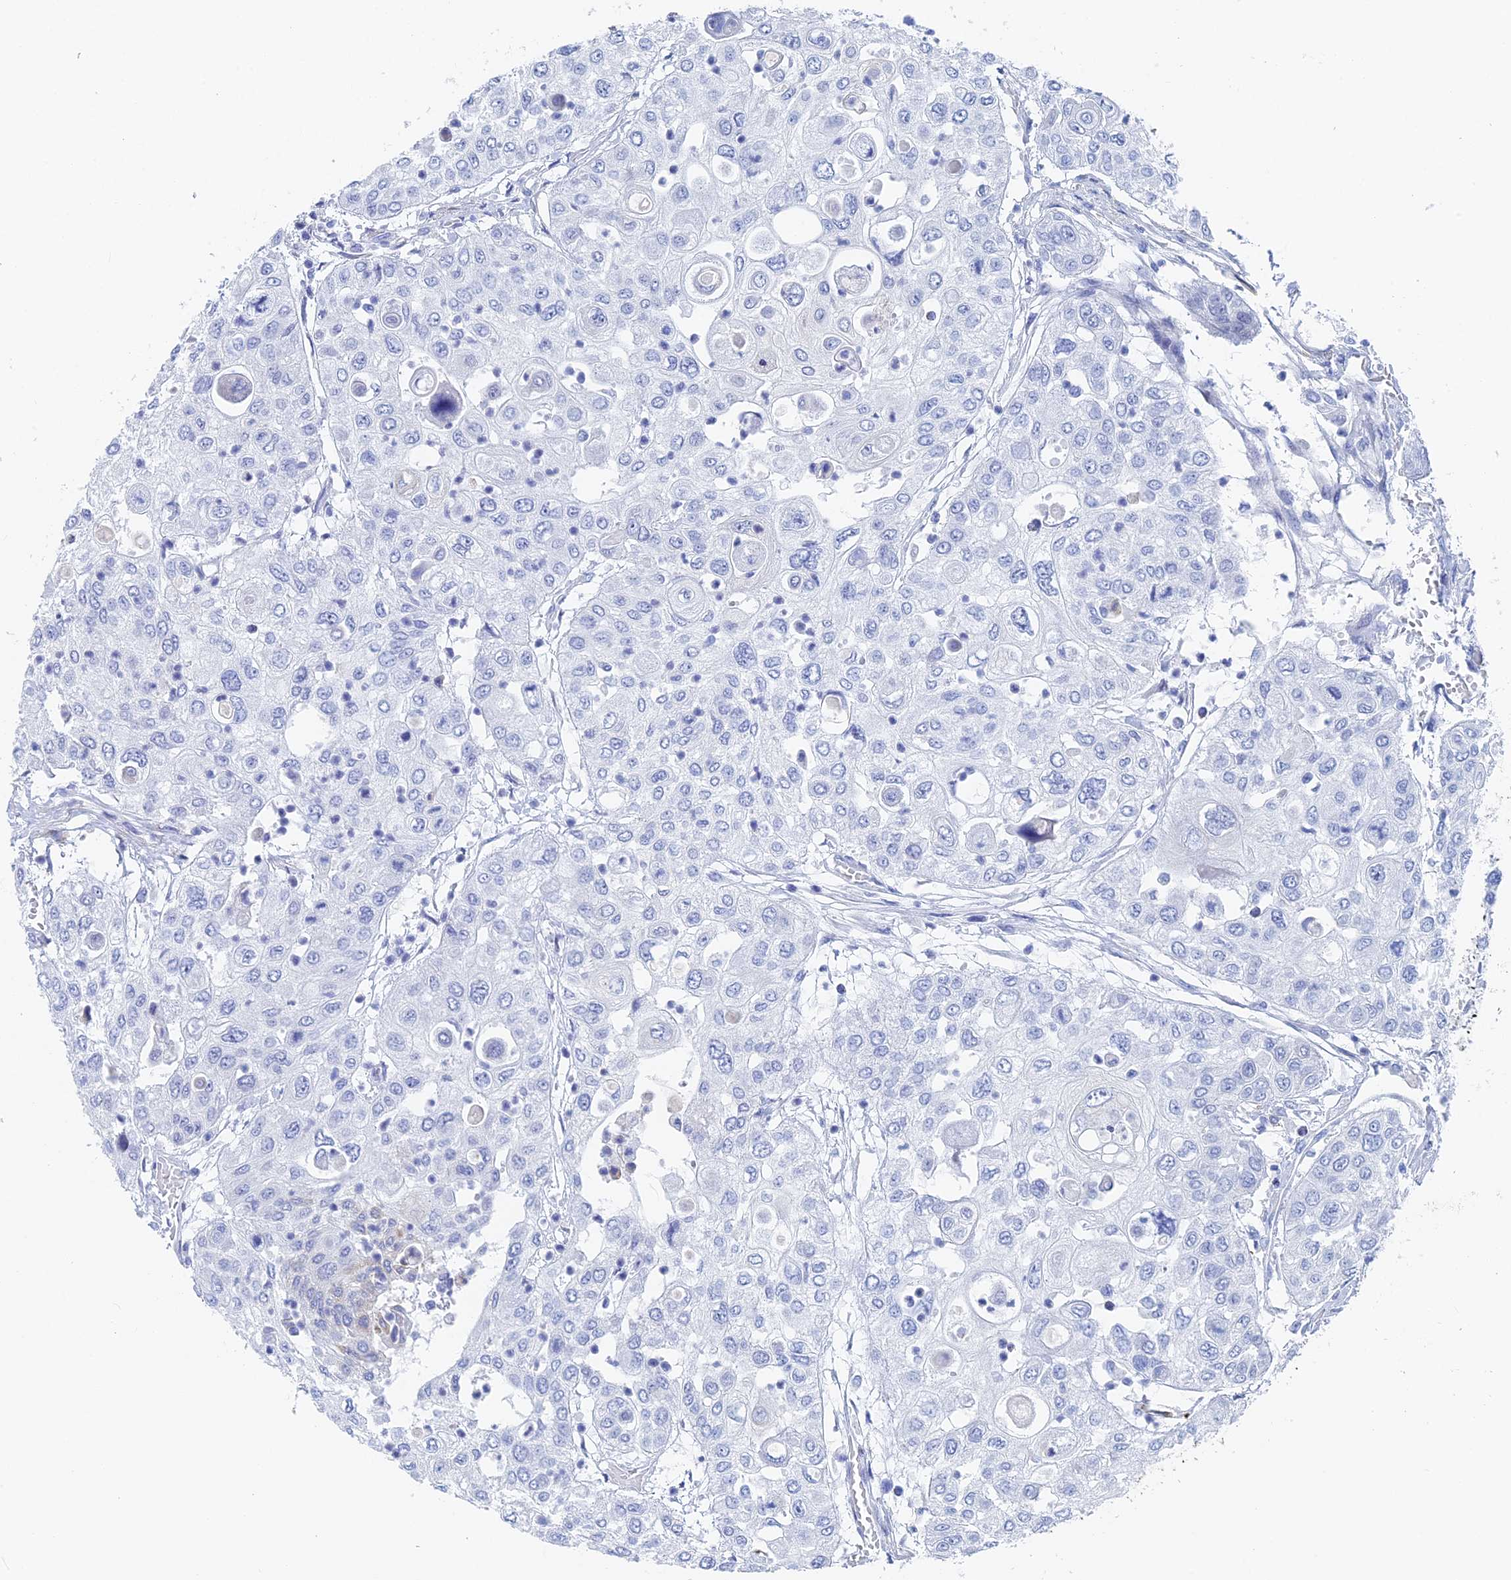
{"staining": {"intensity": "negative", "quantity": "none", "location": "none"}, "tissue": "urothelial cancer", "cell_type": "Tumor cells", "image_type": "cancer", "snomed": [{"axis": "morphology", "description": "Urothelial carcinoma, High grade"}, {"axis": "topography", "description": "Urinary bladder"}], "caption": "This is an IHC micrograph of human urothelial carcinoma (high-grade). There is no staining in tumor cells.", "gene": "KCNK18", "patient": {"sex": "female", "age": 79}}